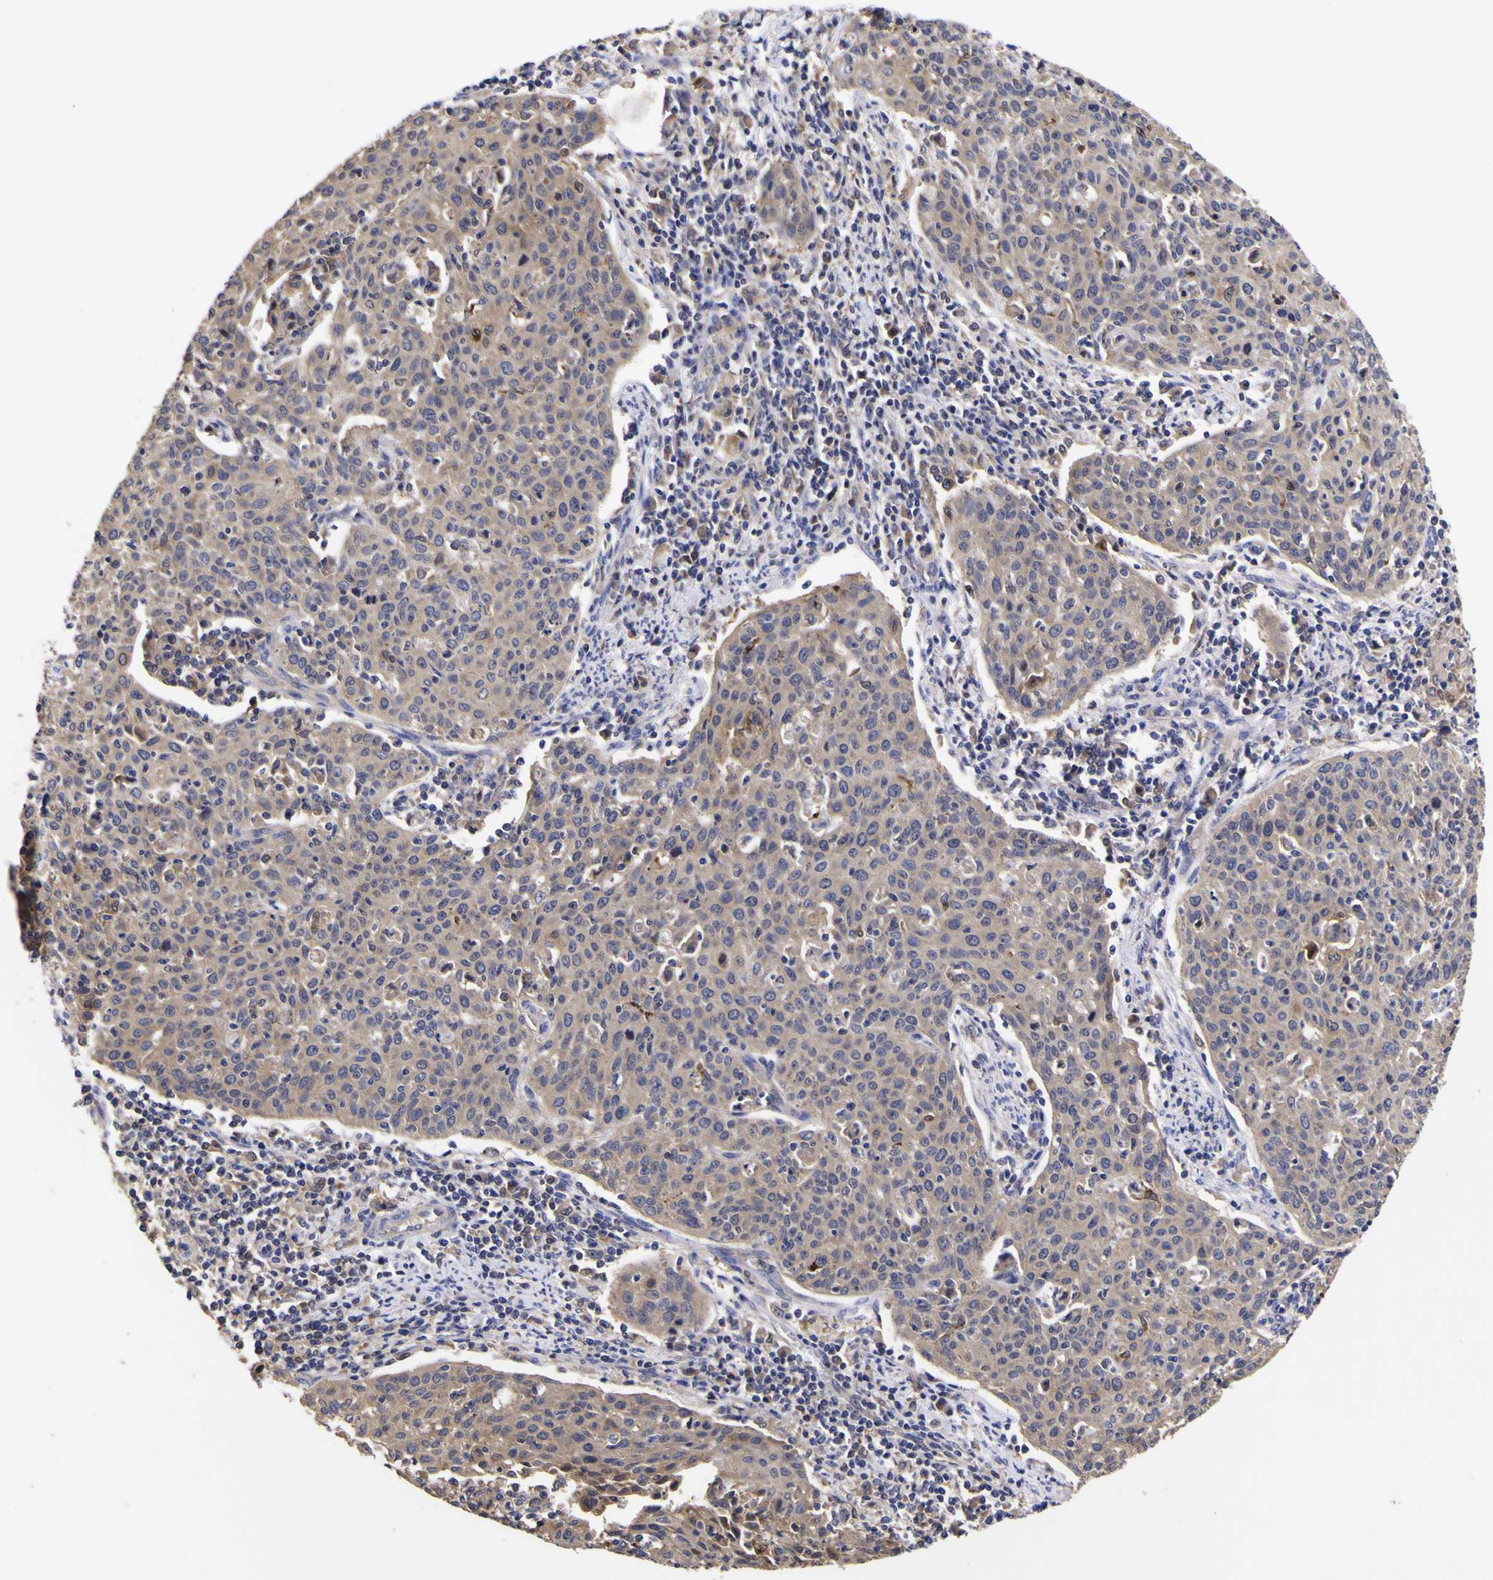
{"staining": {"intensity": "weak", "quantity": ">75%", "location": "cytoplasmic/membranous"}, "tissue": "cervical cancer", "cell_type": "Tumor cells", "image_type": "cancer", "snomed": [{"axis": "morphology", "description": "Squamous cell carcinoma, NOS"}, {"axis": "topography", "description": "Cervix"}], "caption": "Cervical squamous cell carcinoma was stained to show a protein in brown. There is low levels of weak cytoplasmic/membranous staining in about >75% of tumor cells.", "gene": "MAPK14", "patient": {"sex": "female", "age": 38}}